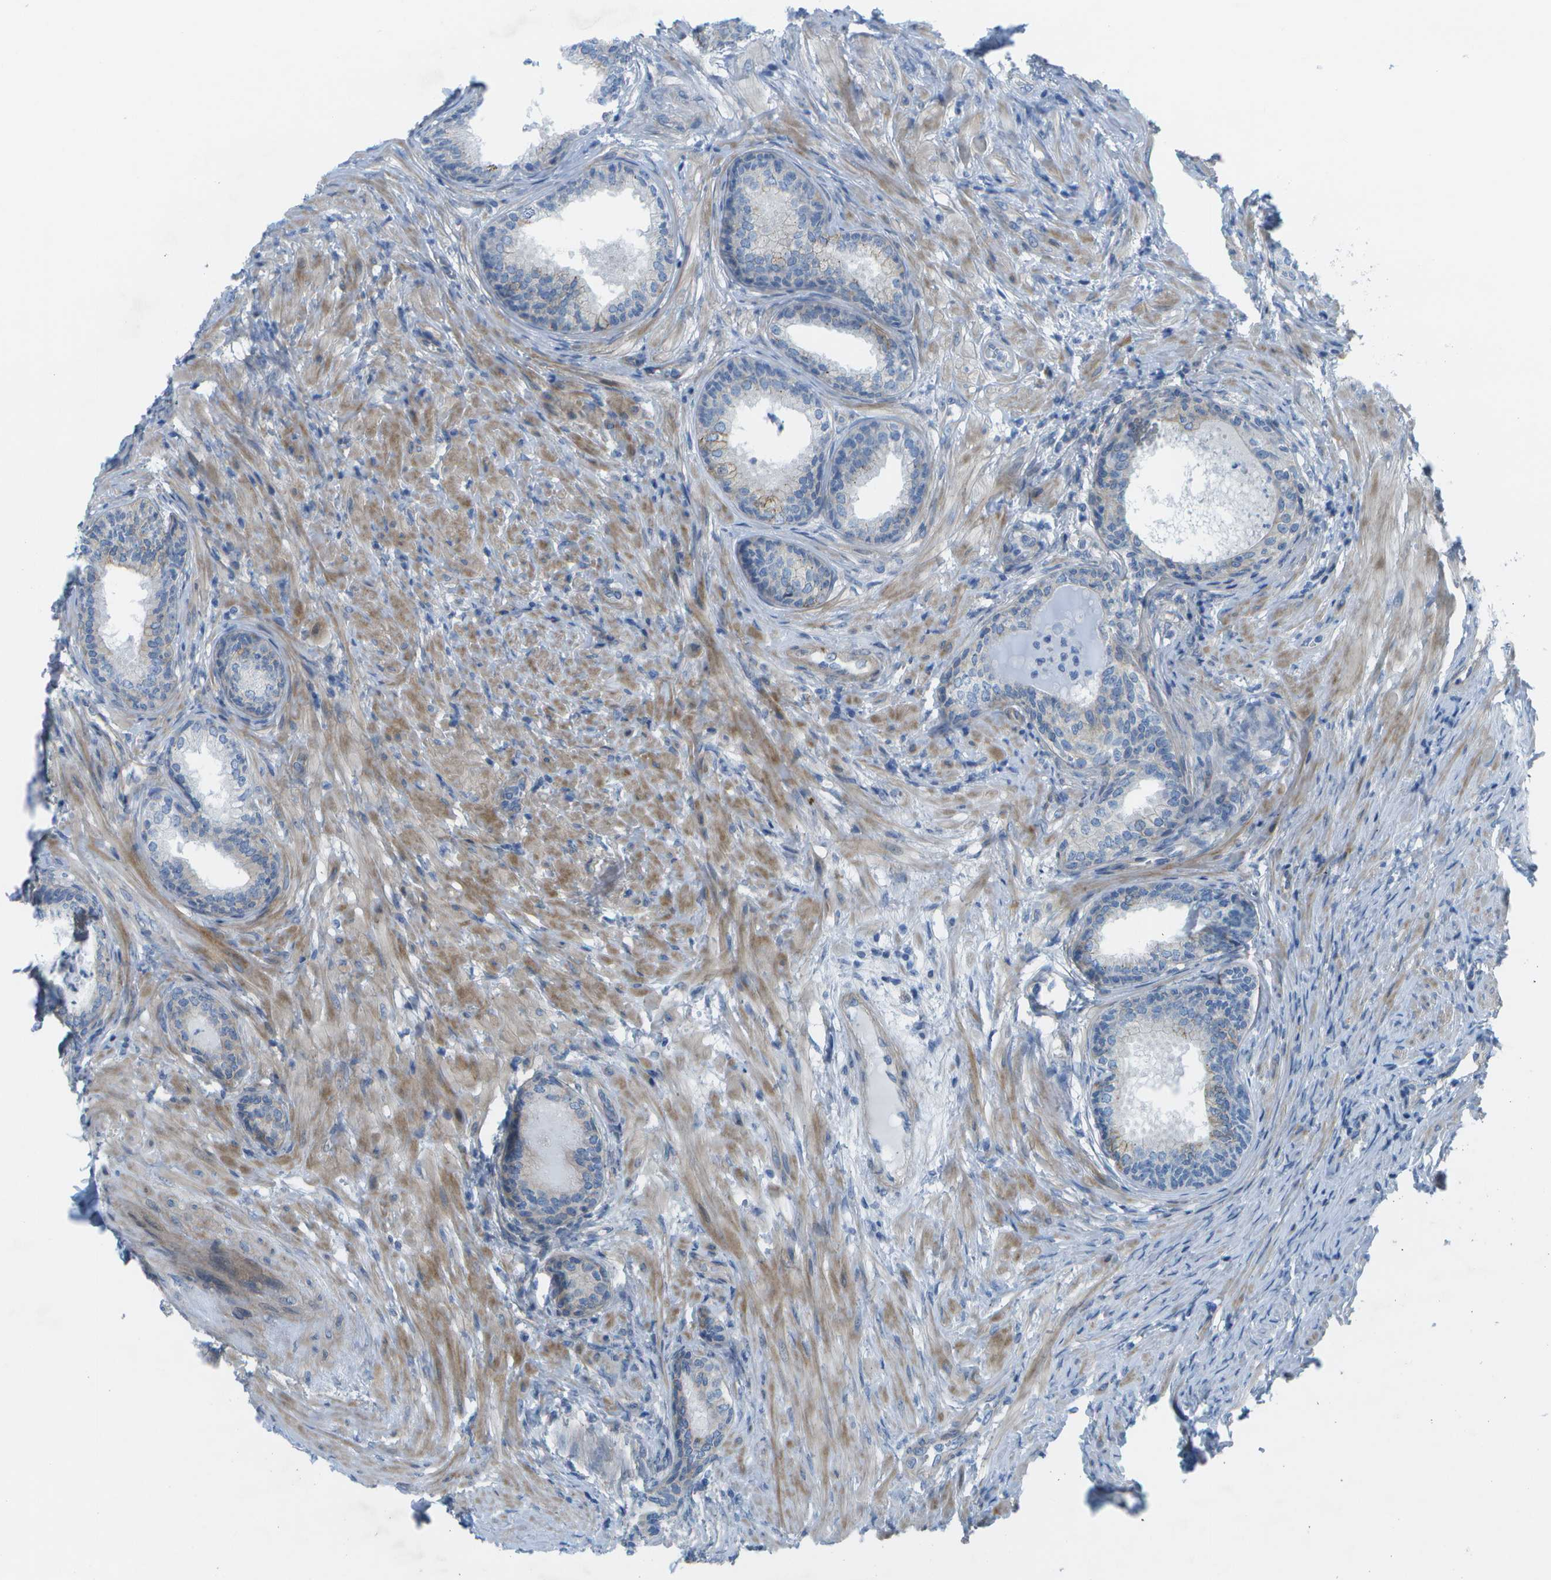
{"staining": {"intensity": "moderate", "quantity": "<25%", "location": "cytoplasmic/membranous"}, "tissue": "prostate", "cell_type": "Glandular cells", "image_type": "normal", "snomed": [{"axis": "morphology", "description": "Normal tissue, NOS"}, {"axis": "topography", "description": "Prostate"}], "caption": "The photomicrograph exhibits immunohistochemical staining of unremarkable prostate. There is moderate cytoplasmic/membranous staining is seen in about <25% of glandular cells.", "gene": "SORBS3", "patient": {"sex": "male", "age": 76}}